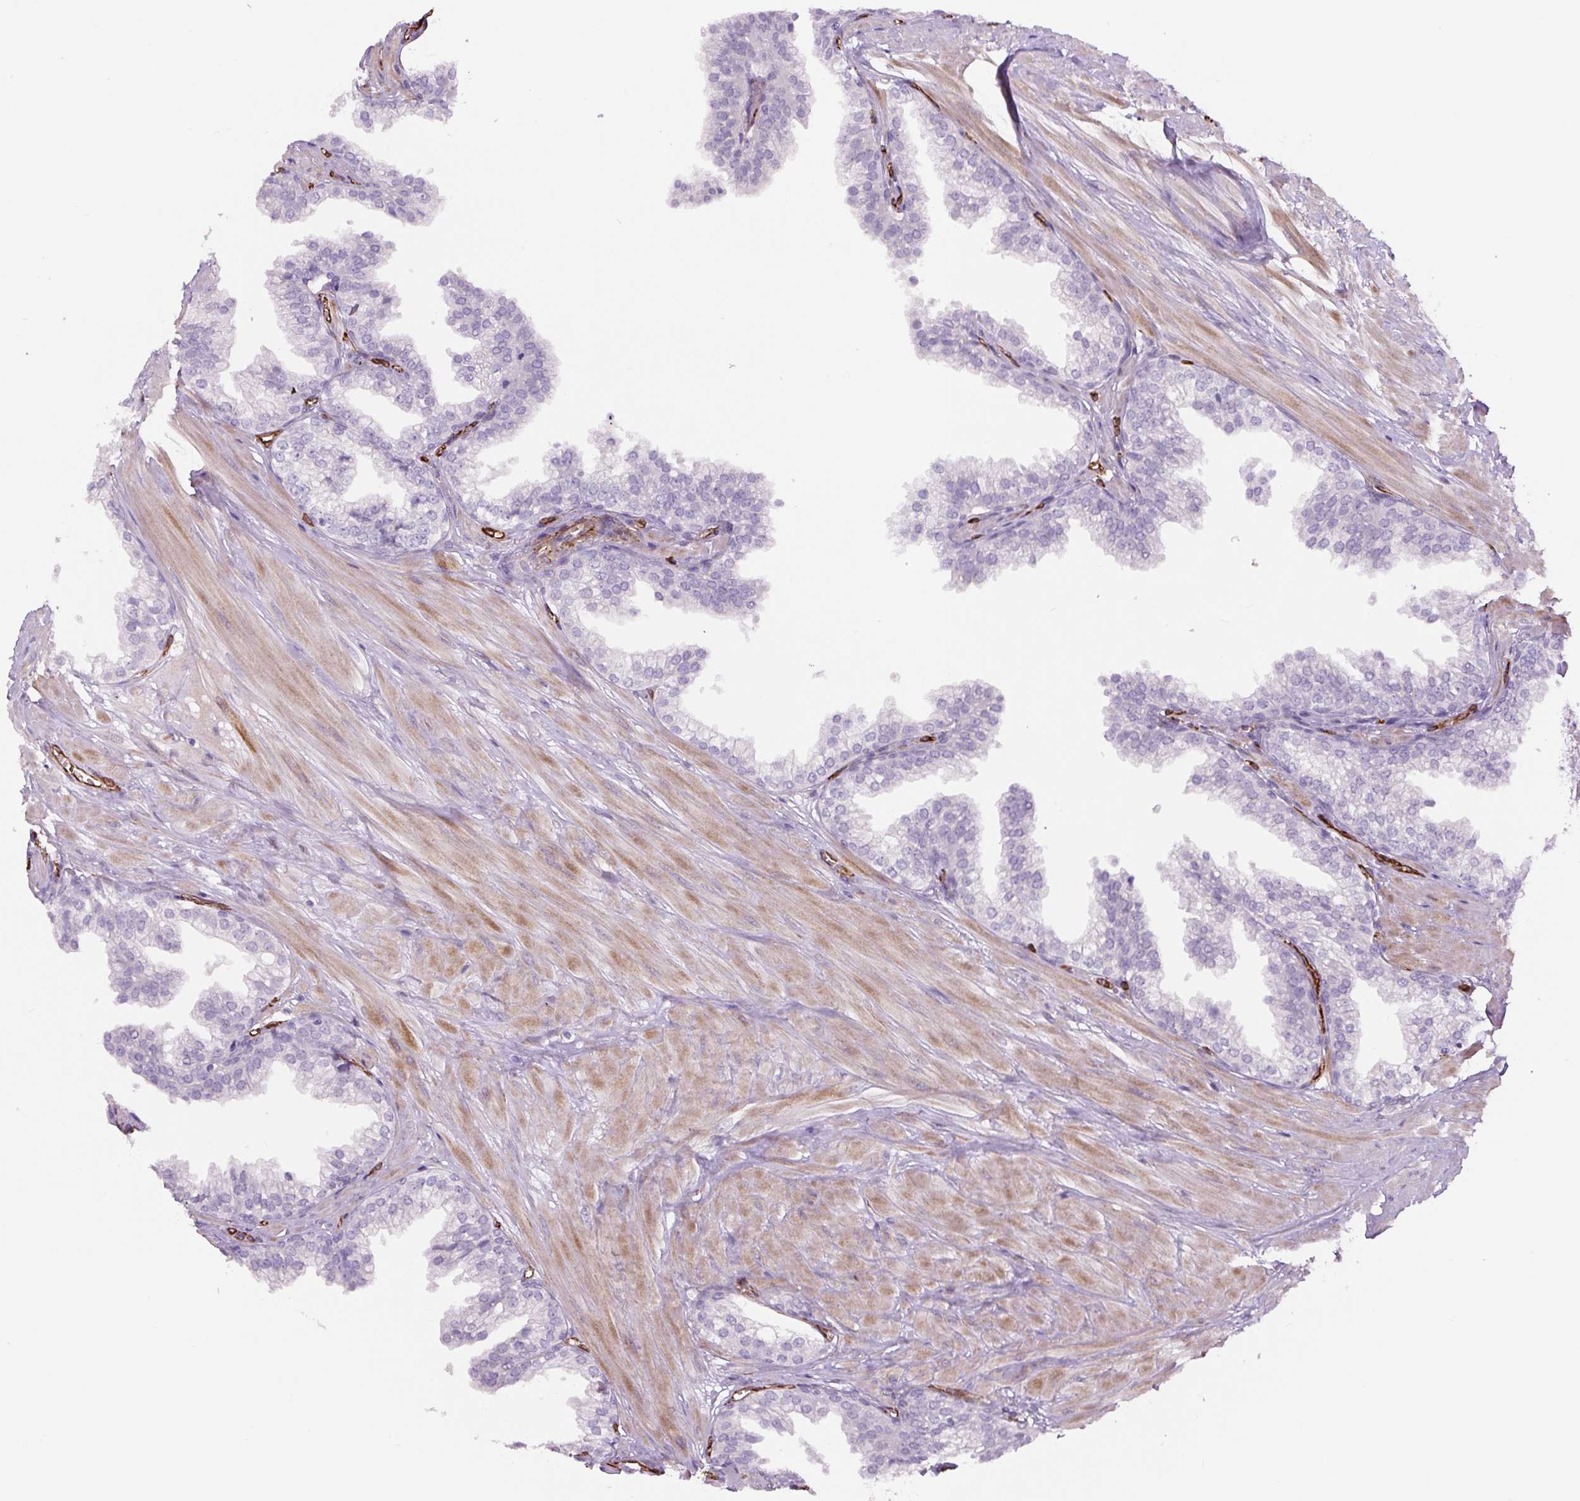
{"staining": {"intensity": "negative", "quantity": "none", "location": "none"}, "tissue": "prostate", "cell_type": "Glandular cells", "image_type": "normal", "snomed": [{"axis": "morphology", "description": "Normal tissue, NOS"}, {"axis": "topography", "description": "Prostate"}, {"axis": "topography", "description": "Peripheral nerve tissue"}], "caption": "Photomicrograph shows no protein expression in glandular cells of normal prostate.", "gene": "NES", "patient": {"sex": "male", "age": 55}}